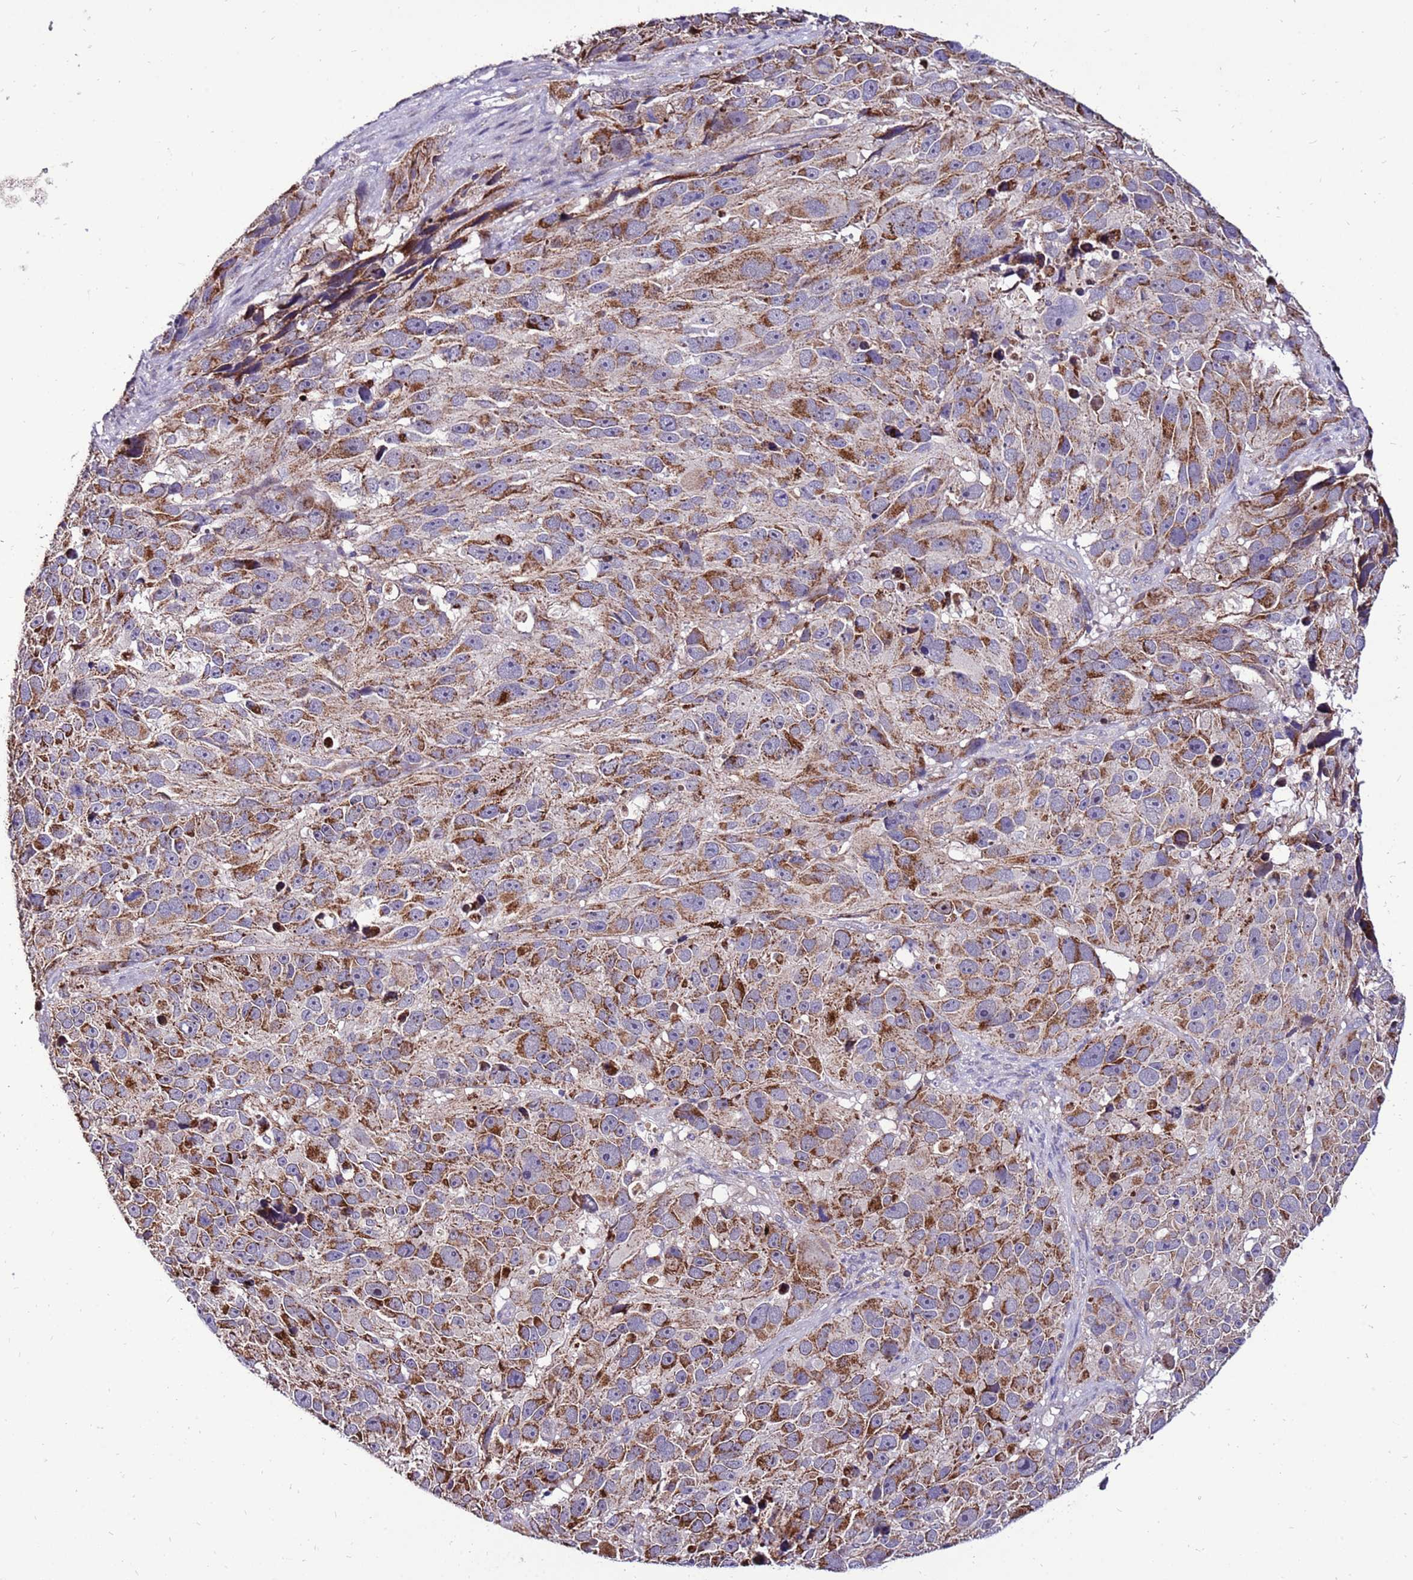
{"staining": {"intensity": "moderate", "quantity": "25%-75%", "location": "cytoplasmic/membranous"}, "tissue": "melanoma", "cell_type": "Tumor cells", "image_type": "cancer", "snomed": [{"axis": "morphology", "description": "Malignant melanoma, NOS"}, {"axis": "topography", "description": "Skin"}], "caption": "This micrograph shows immunohistochemistry staining of human malignant melanoma, with medium moderate cytoplasmic/membranous positivity in approximately 25%-75% of tumor cells.", "gene": "SPSB3", "patient": {"sex": "male", "age": 84}}